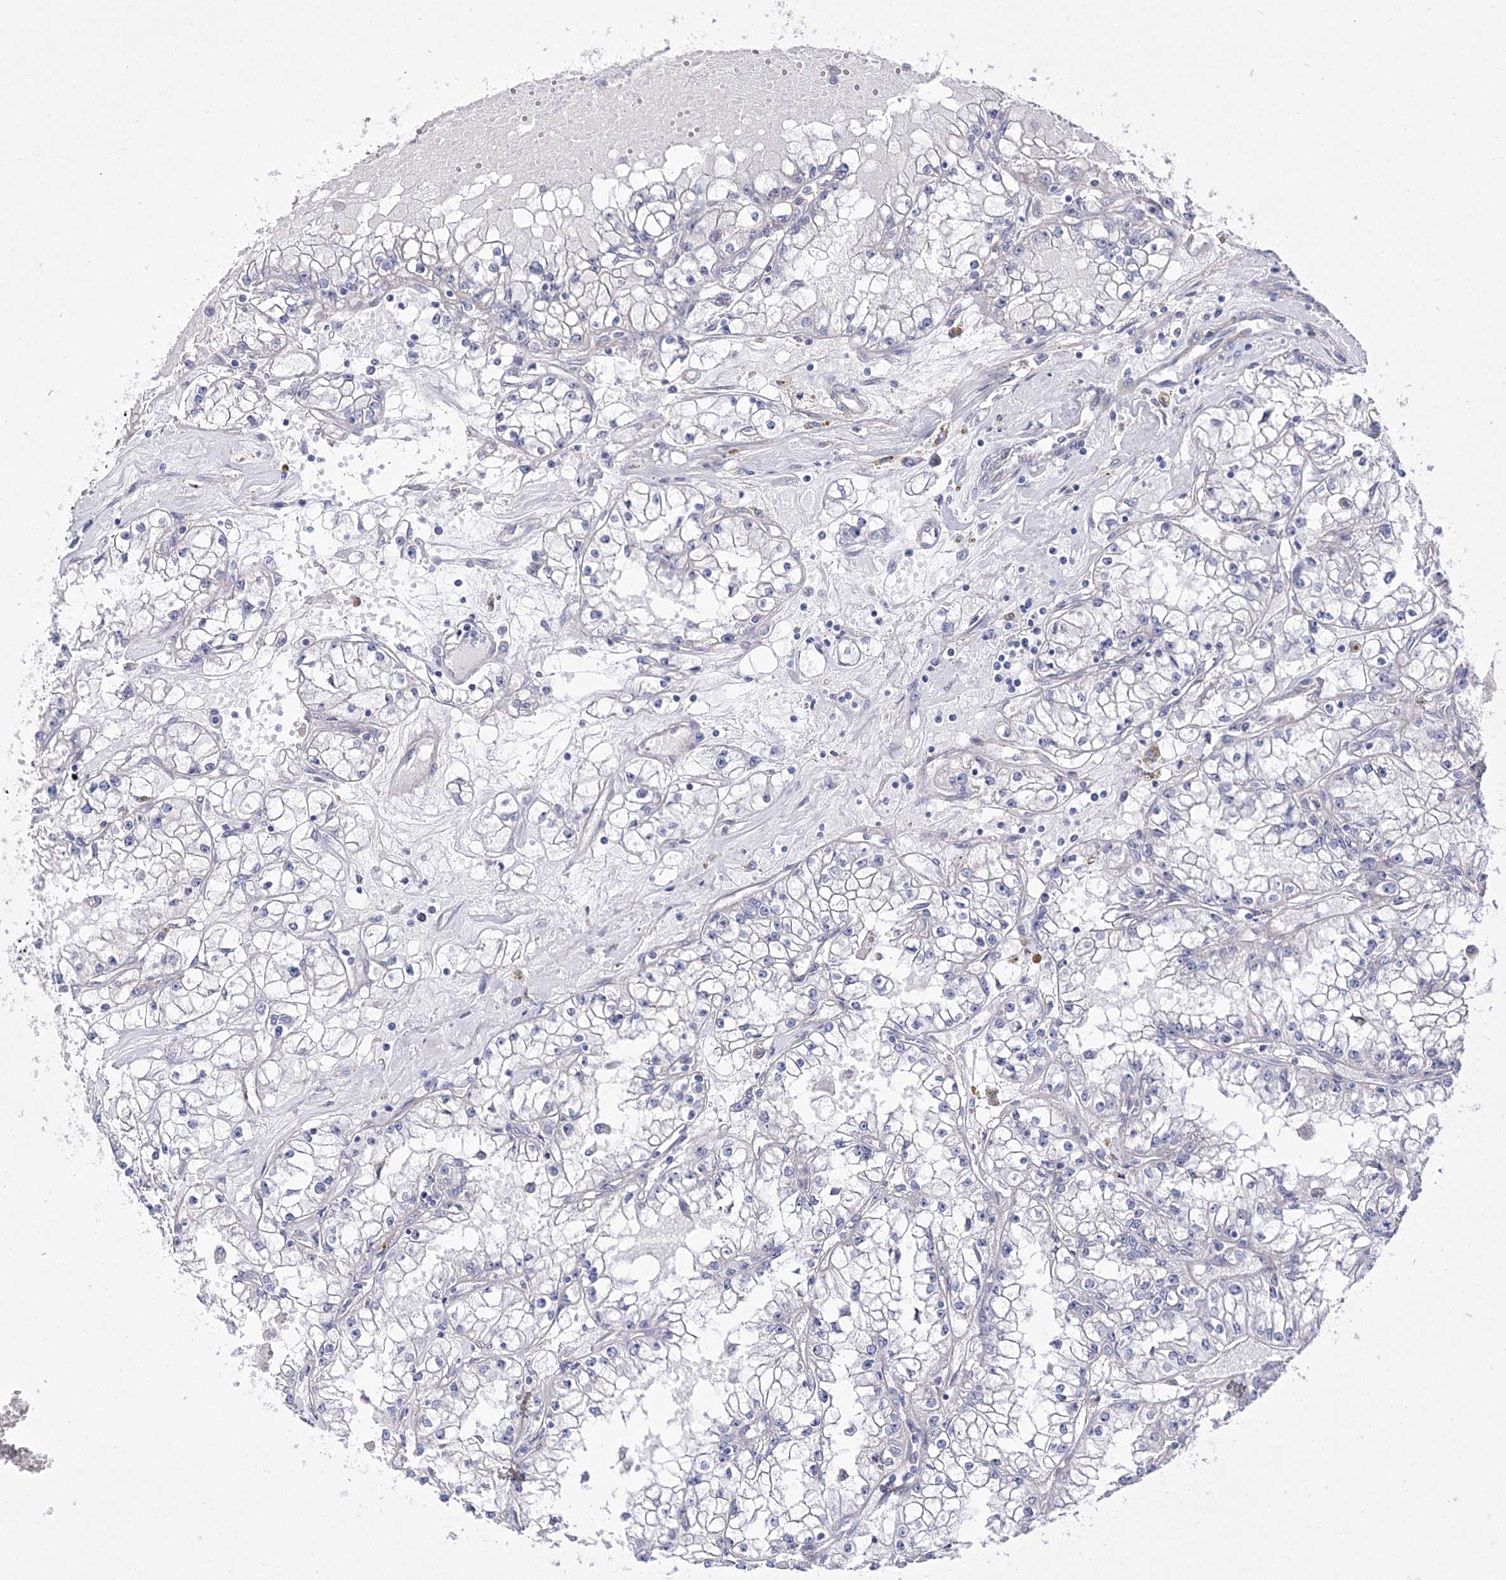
{"staining": {"intensity": "negative", "quantity": "none", "location": "none"}, "tissue": "renal cancer", "cell_type": "Tumor cells", "image_type": "cancer", "snomed": [{"axis": "morphology", "description": "Adenocarcinoma, NOS"}, {"axis": "topography", "description": "Kidney"}], "caption": "There is no significant staining in tumor cells of adenocarcinoma (renal).", "gene": "ANO1", "patient": {"sex": "male", "age": 56}}